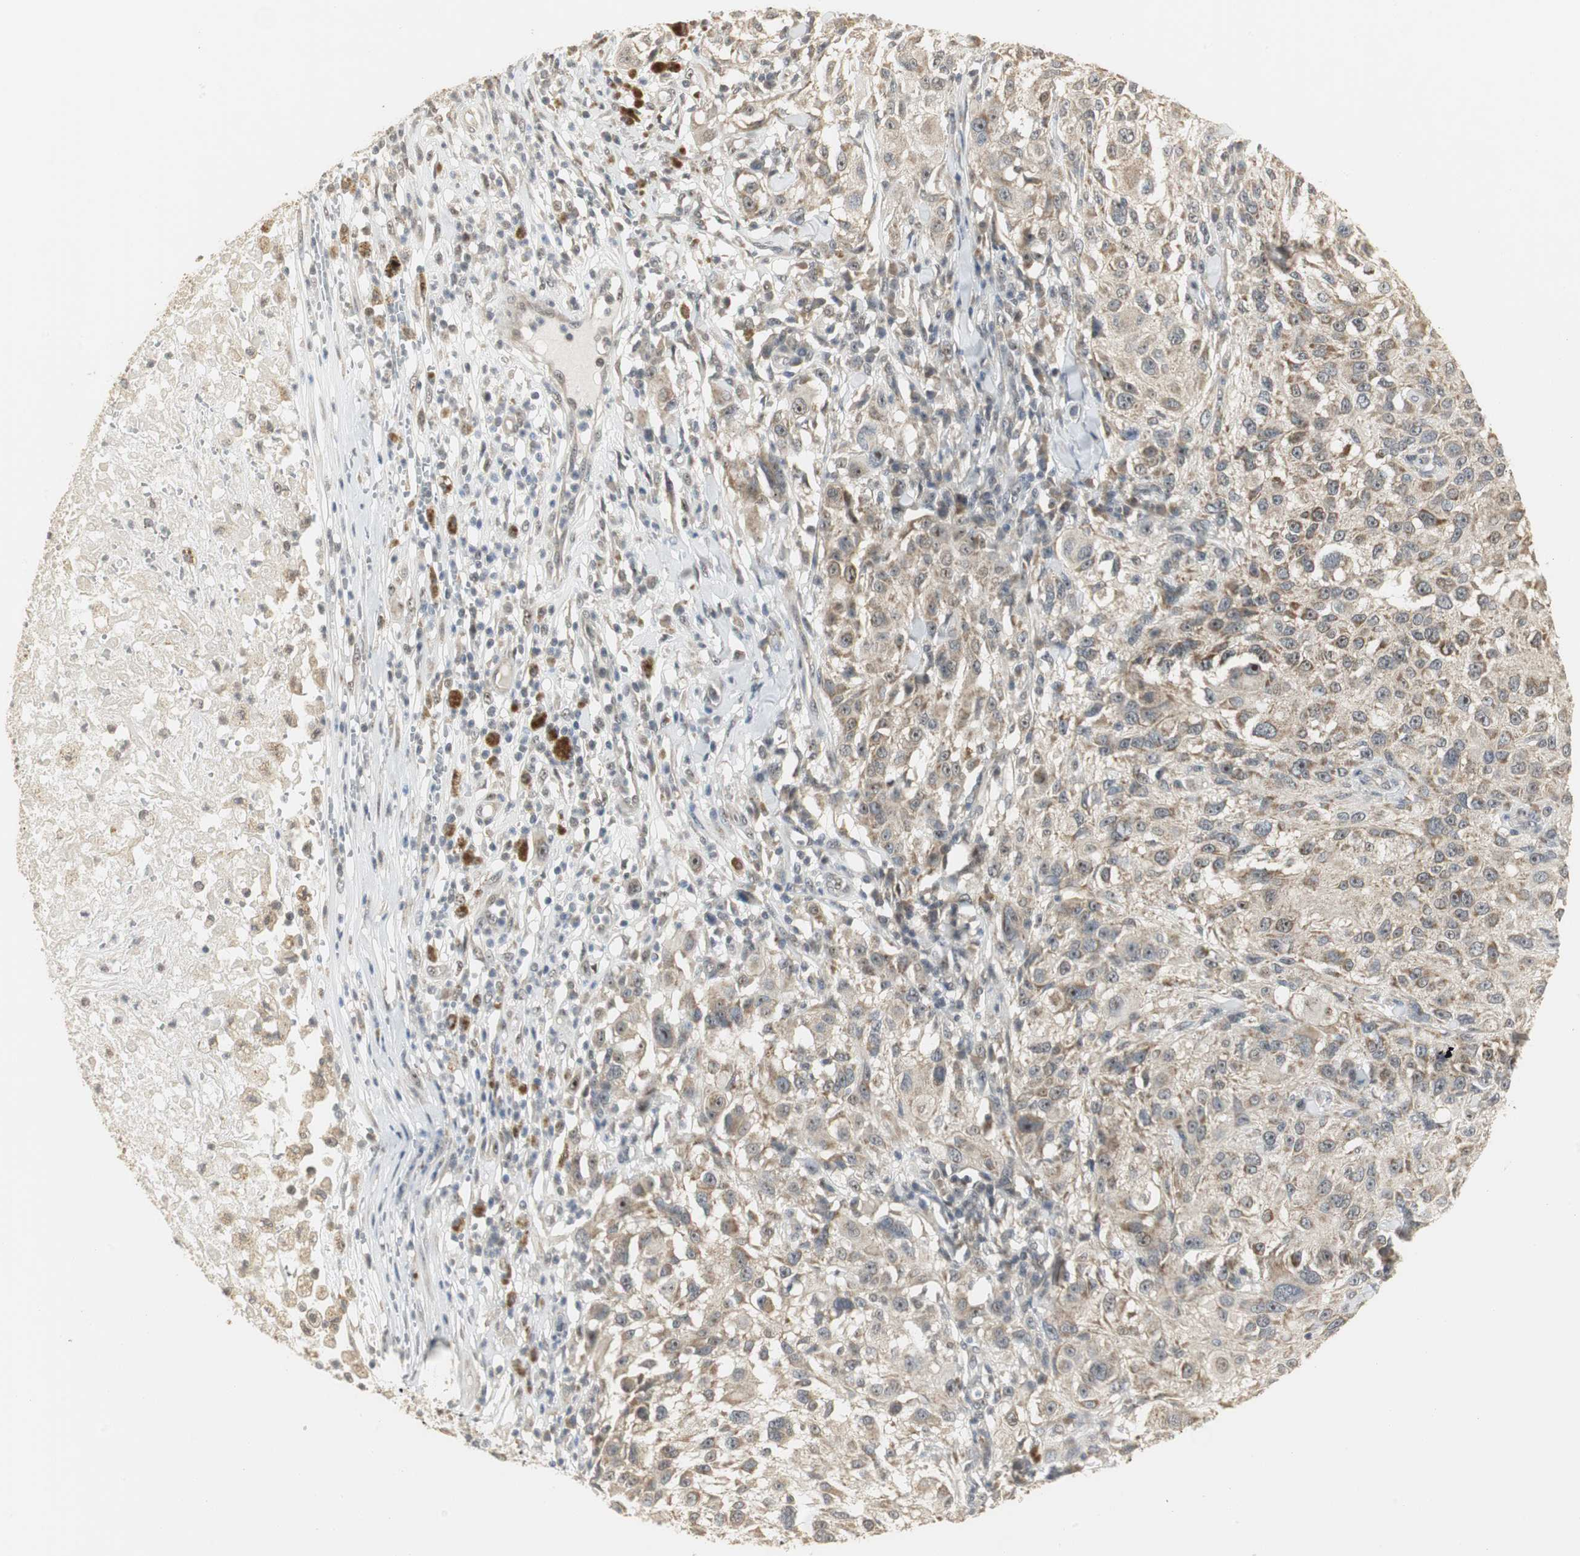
{"staining": {"intensity": "weak", "quantity": "25%-75%", "location": "cytoplasmic/membranous"}, "tissue": "melanoma", "cell_type": "Tumor cells", "image_type": "cancer", "snomed": [{"axis": "morphology", "description": "Necrosis, NOS"}, {"axis": "morphology", "description": "Malignant melanoma, NOS"}, {"axis": "topography", "description": "Skin"}], "caption": "High-power microscopy captured an IHC image of malignant melanoma, revealing weak cytoplasmic/membranous positivity in about 25%-75% of tumor cells. (DAB IHC, brown staining for protein, blue staining for nuclei).", "gene": "ELOA", "patient": {"sex": "female", "age": 87}}